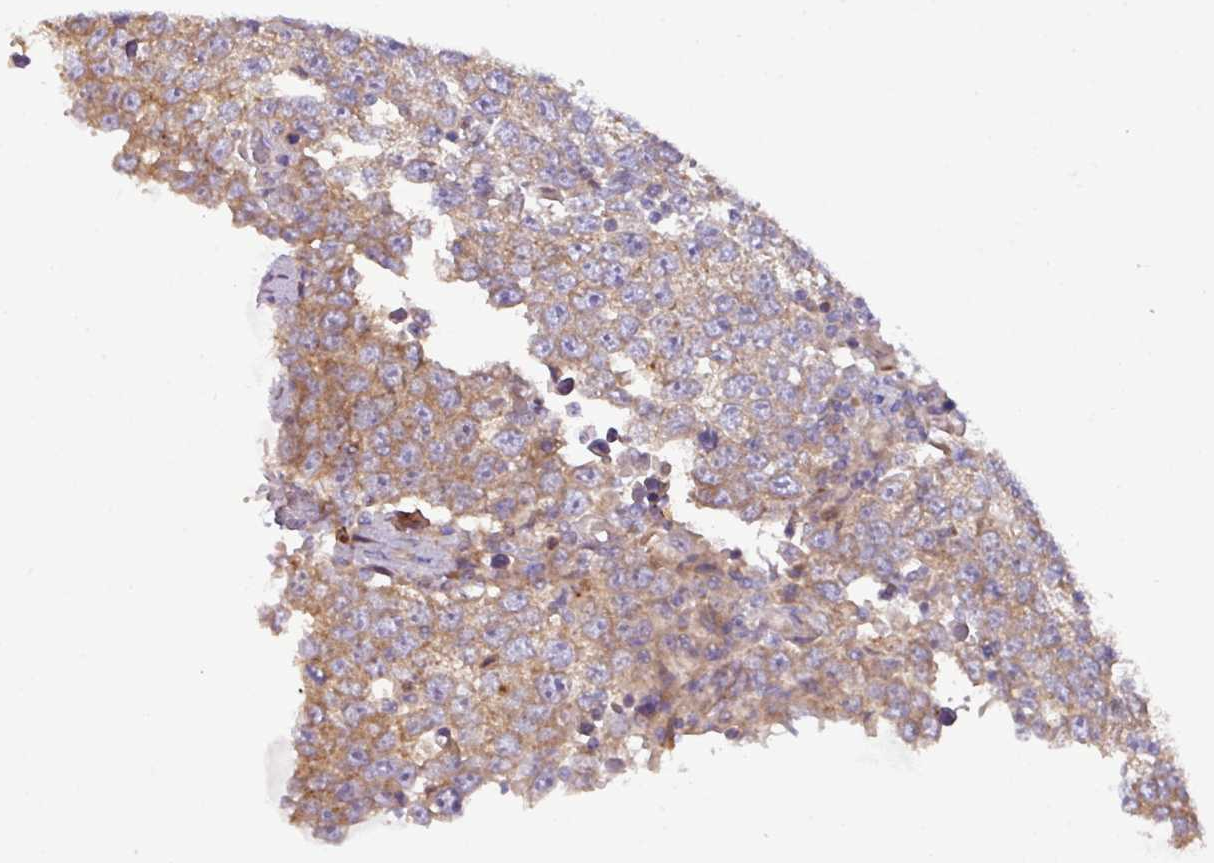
{"staining": {"intensity": "moderate", "quantity": "25%-75%", "location": "cytoplasmic/membranous"}, "tissue": "testis cancer", "cell_type": "Tumor cells", "image_type": "cancer", "snomed": [{"axis": "morphology", "description": "Seminoma, NOS"}, {"axis": "morphology", "description": "Carcinoma, Embryonal, NOS"}, {"axis": "topography", "description": "Testis"}], "caption": "Brown immunohistochemical staining in testis cancer (seminoma) displays moderate cytoplasmic/membranous positivity in about 25%-75% of tumor cells.", "gene": "RAB19", "patient": {"sex": "male", "age": 28}}